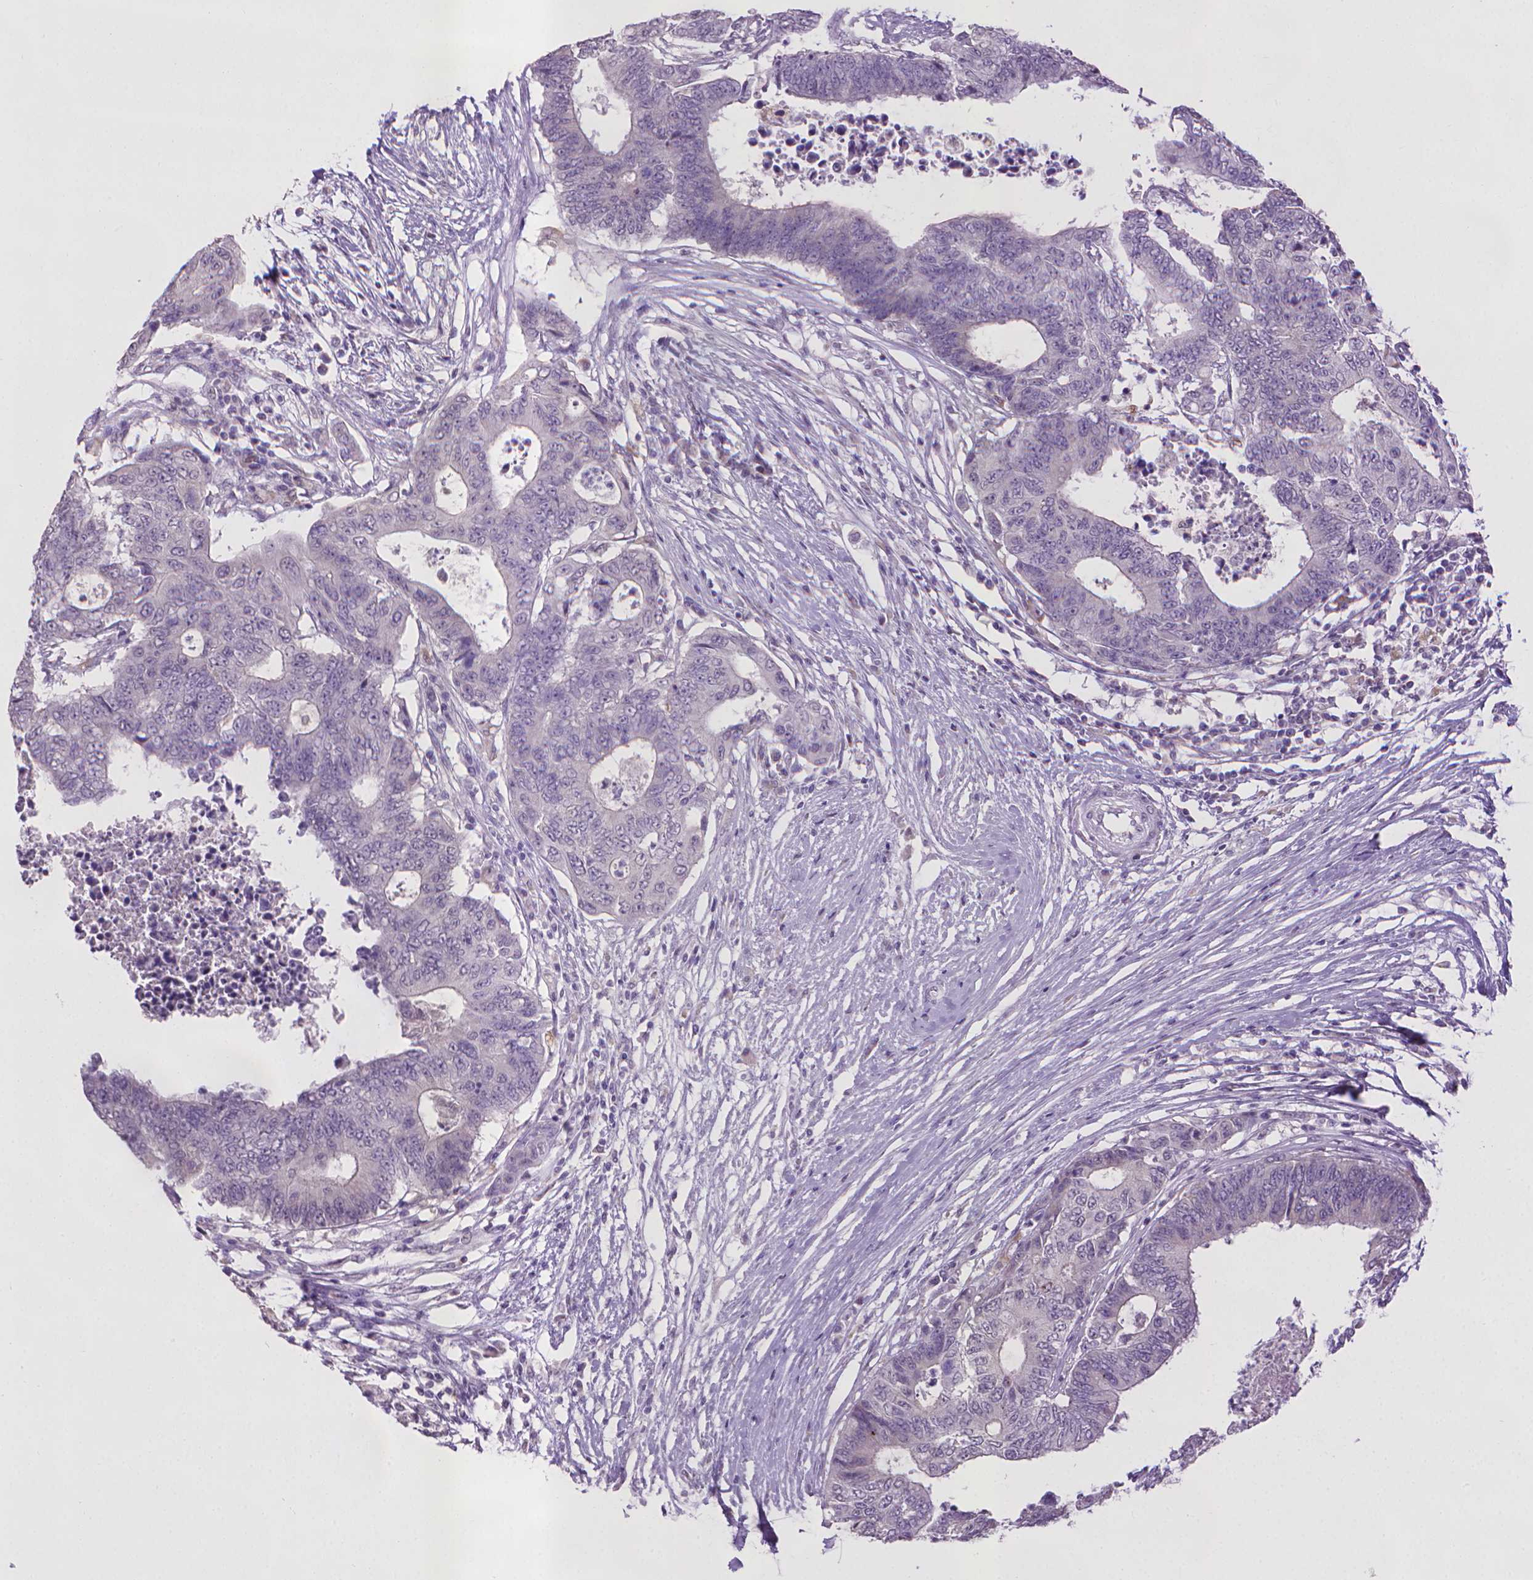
{"staining": {"intensity": "negative", "quantity": "none", "location": "none"}, "tissue": "colorectal cancer", "cell_type": "Tumor cells", "image_type": "cancer", "snomed": [{"axis": "morphology", "description": "Adenocarcinoma, NOS"}, {"axis": "topography", "description": "Colon"}], "caption": "High magnification brightfield microscopy of adenocarcinoma (colorectal) stained with DAB (3,3'-diaminobenzidine) (brown) and counterstained with hematoxylin (blue): tumor cells show no significant staining.", "gene": "KMO", "patient": {"sex": "female", "age": 48}}